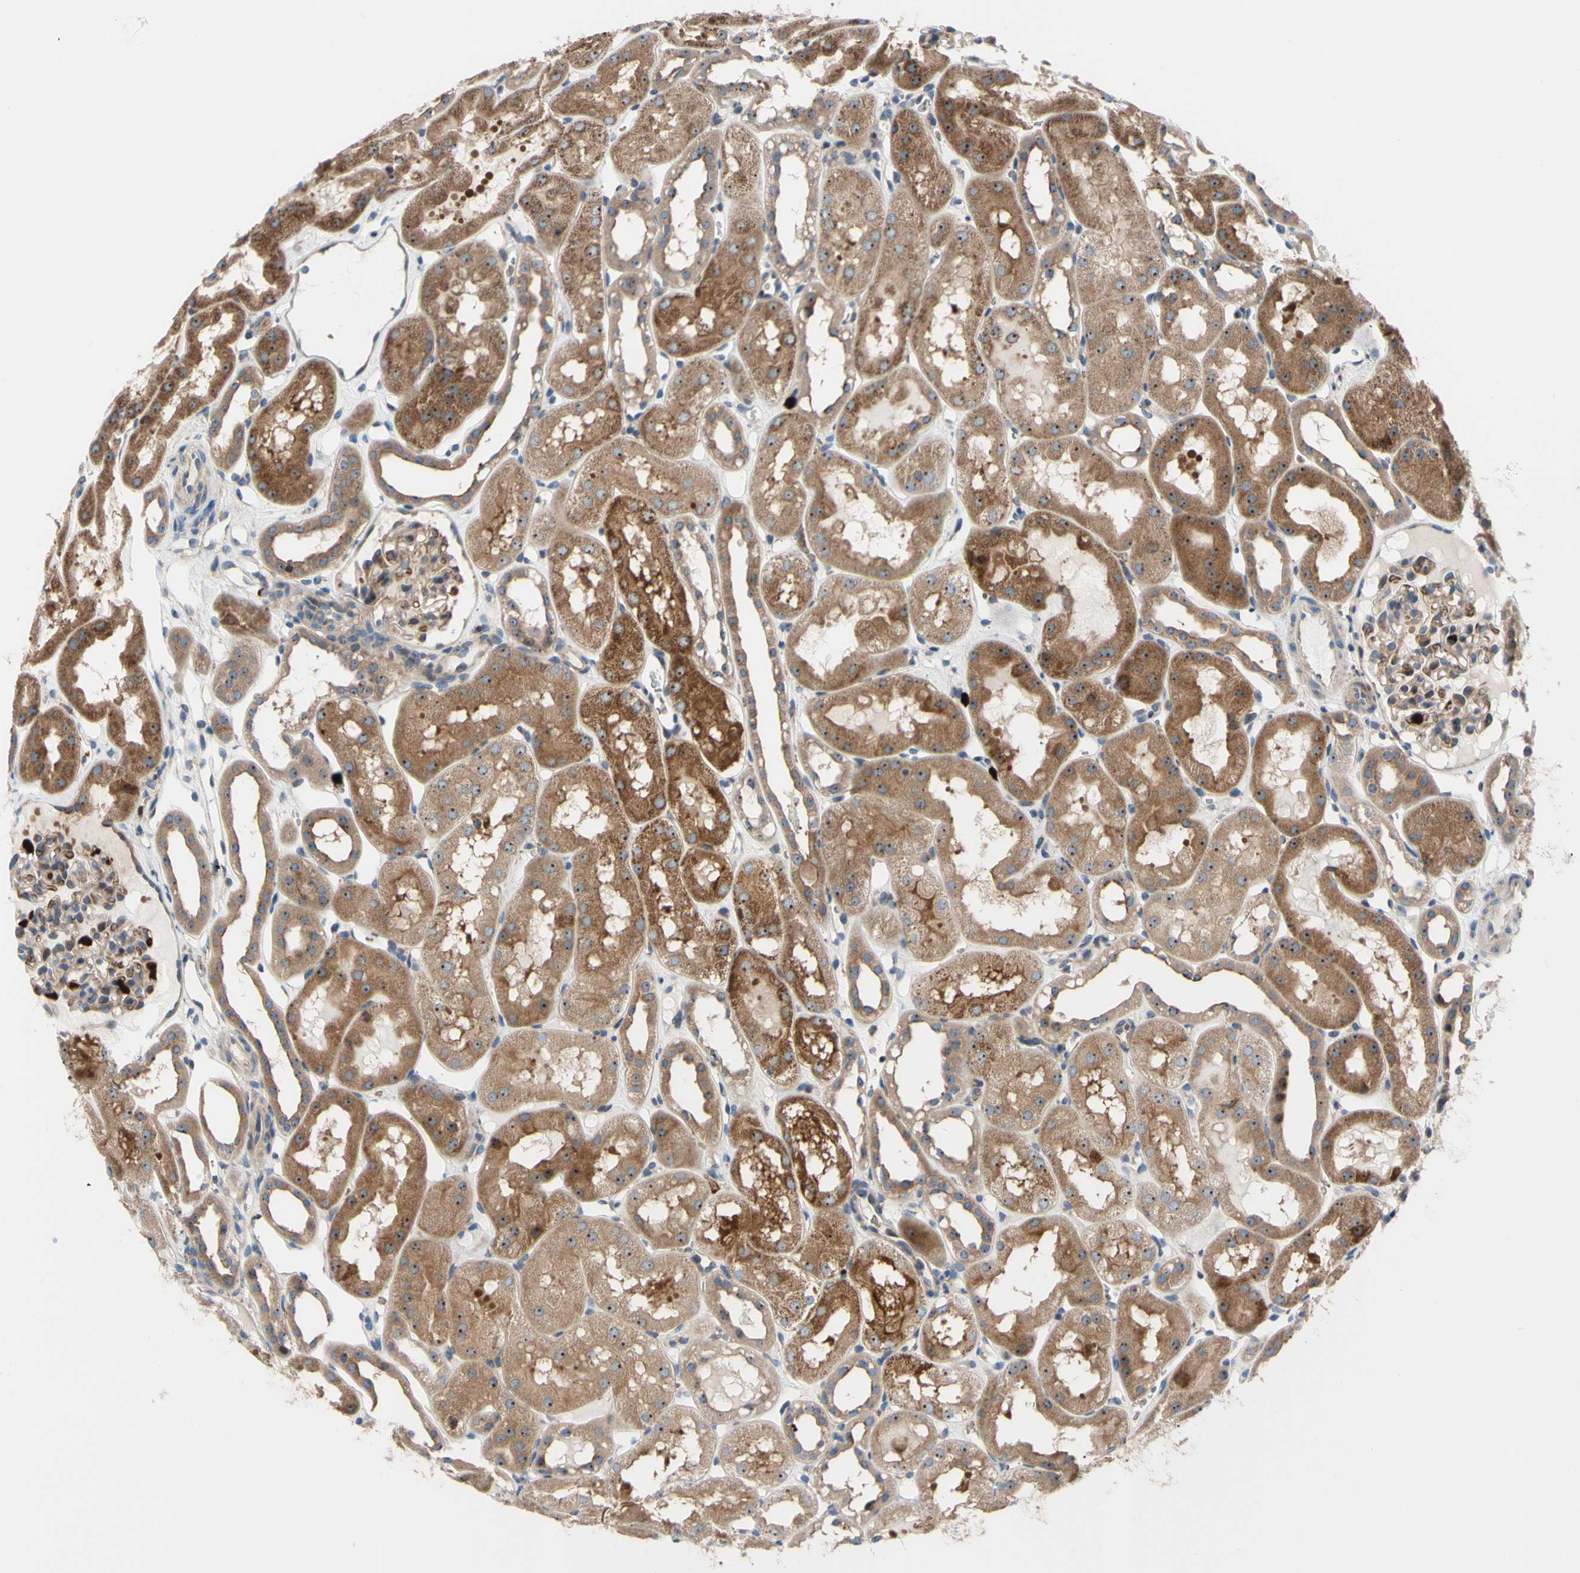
{"staining": {"intensity": "strong", "quantity": "<25%", "location": "cytoplasmic/membranous"}, "tissue": "kidney", "cell_type": "Cells in glomeruli", "image_type": "normal", "snomed": [{"axis": "morphology", "description": "Normal tissue, NOS"}, {"axis": "topography", "description": "Kidney"}, {"axis": "topography", "description": "Urinary bladder"}], "caption": "Immunohistochemistry (IHC) (DAB) staining of benign kidney reveals strong cytoplasmic/membranous protein staining in approximately <25% of cells in glomeruli. (Brightfield microscopy of DAB IHC at high magnification).", "gene": "USP9X", "patient": {"sex": "male", "age": 16}}